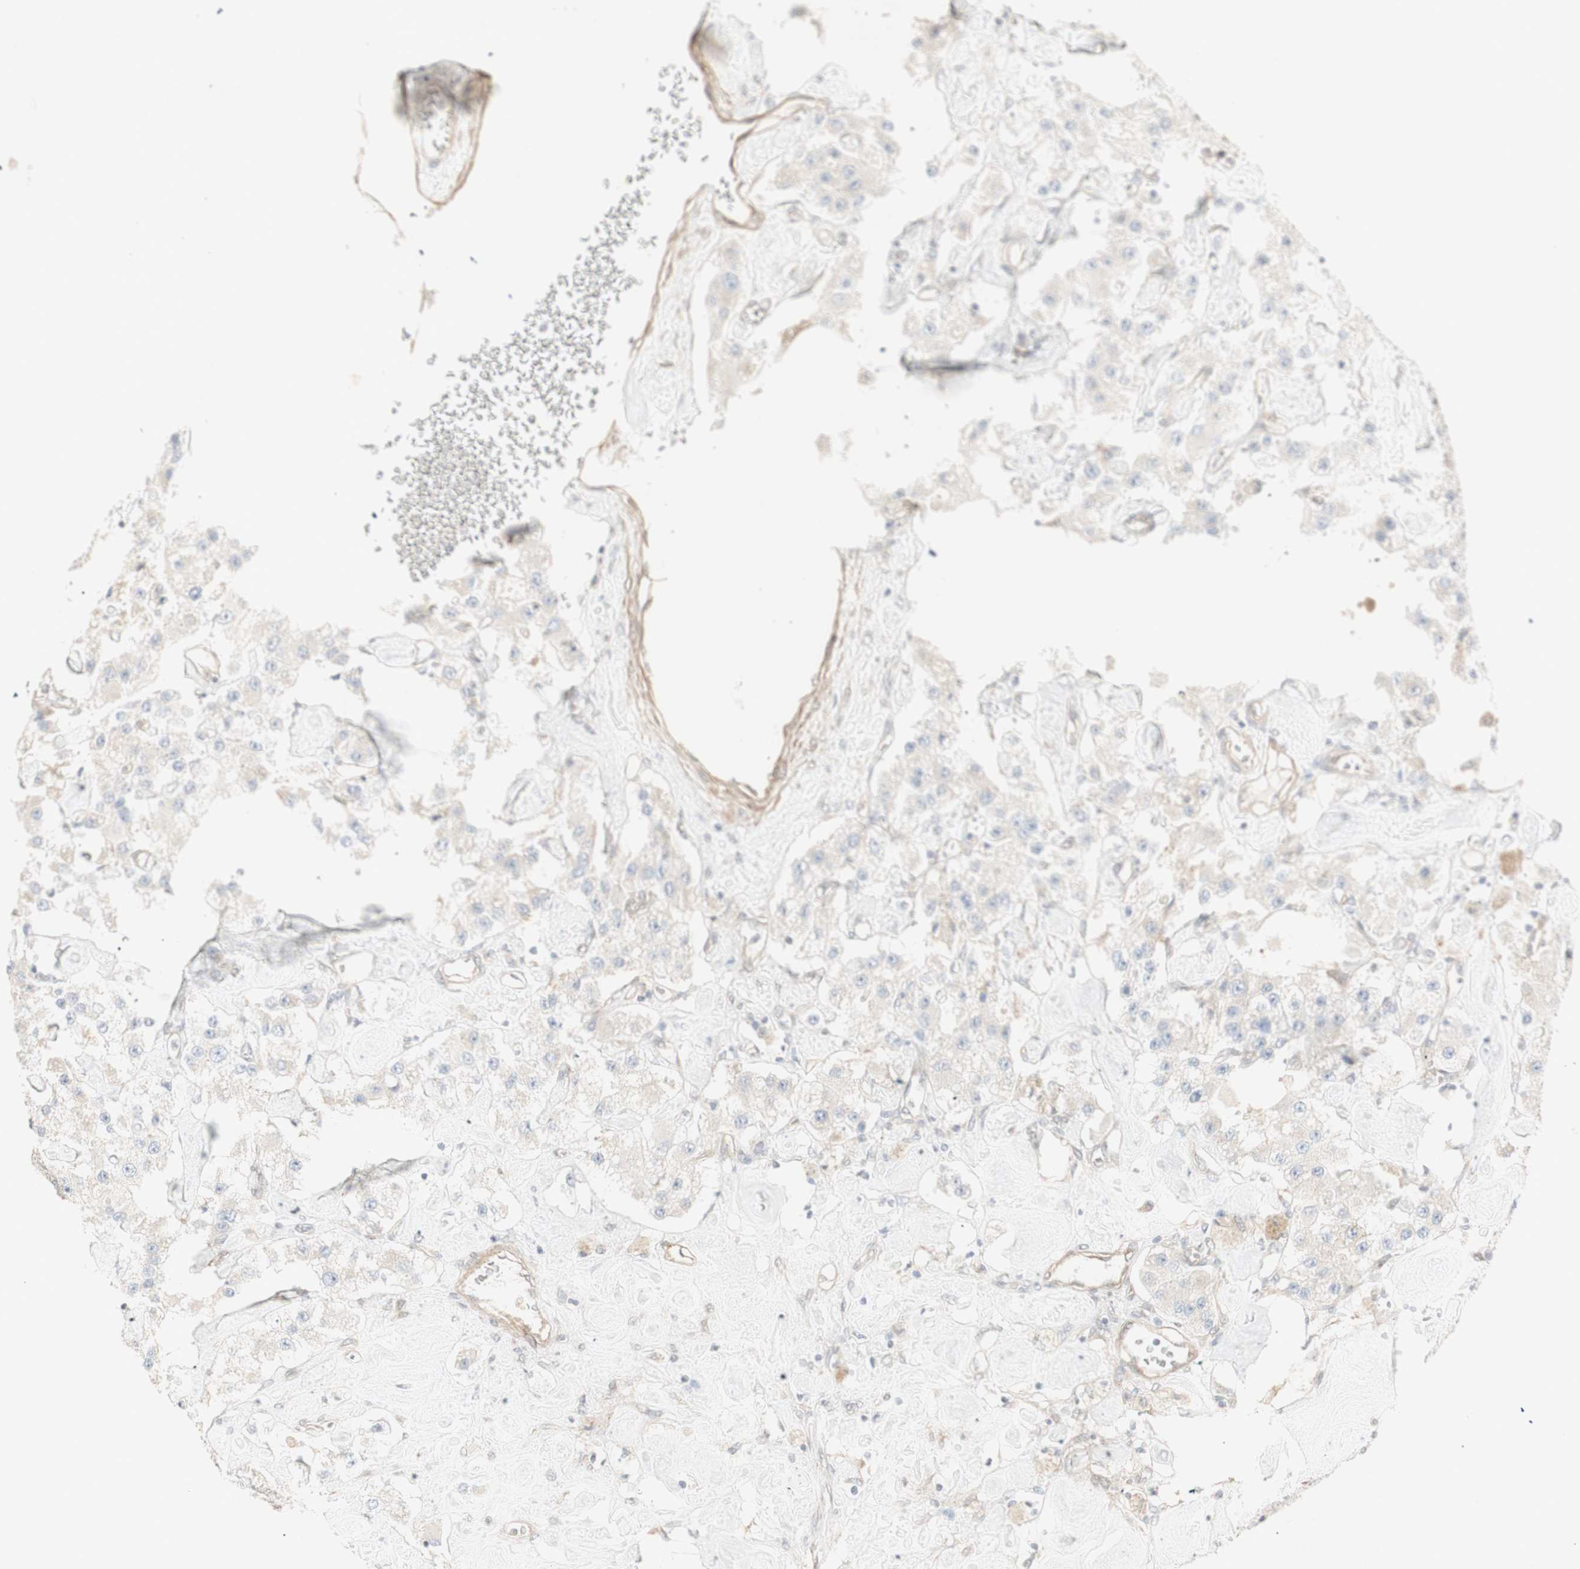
{"staining": {"intensity": "weak", "quantity": ">75%", "location": "cytoplasmic/membranous"}, "tissue": "carcinoid", "cell_type": "Tumor cells", "image_type": "cancer", "snomed": [{"axis": "morphology", "description": "Carcinoid, malignant, NOS"}, {"axis": "topography", "description": "Pancreas"}], "caption": "Protein expression analysis of human carcinoid reveals weak cytoplasmic/membranous staining in approximately >75% of tumor cells.", "gene": "CNN3", "patient": {"sex": "male", "age": 41}}